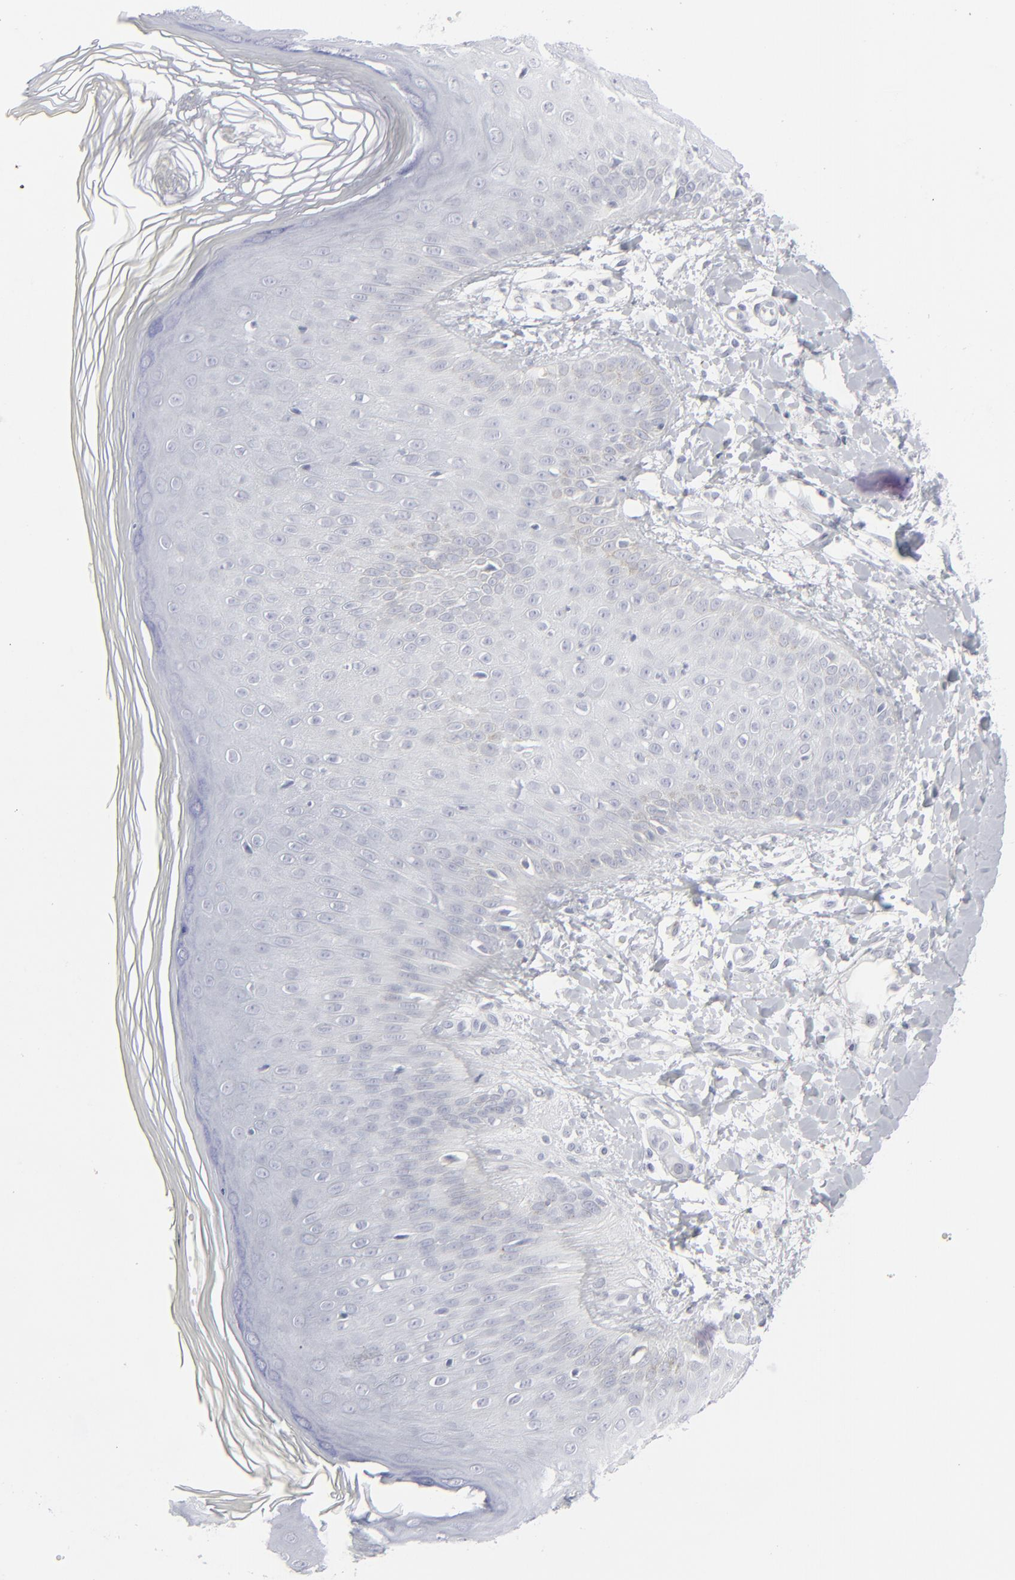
{"staining": {"intensity": "negative", "quantity": "none", "location": "none"}, "tissue": "skin", "cell_type": "Epidermal cells", "image_type": "normal", "snomed": [{"axis": "morphology", "description": "Normal tissue, NOS"}, {"axis": "morphology", "description": "Inflammation, NOS"}, {"axis": "topography", "description": "Soft tissue"}, {"axis": "topography", "description": "Anal"}], "caption": "Immunohistochemistry of unremarkable skin reveals no expression in epidermal cells.", "gene": "MSLN", "patient": {"sex": "female", "age": 15}}